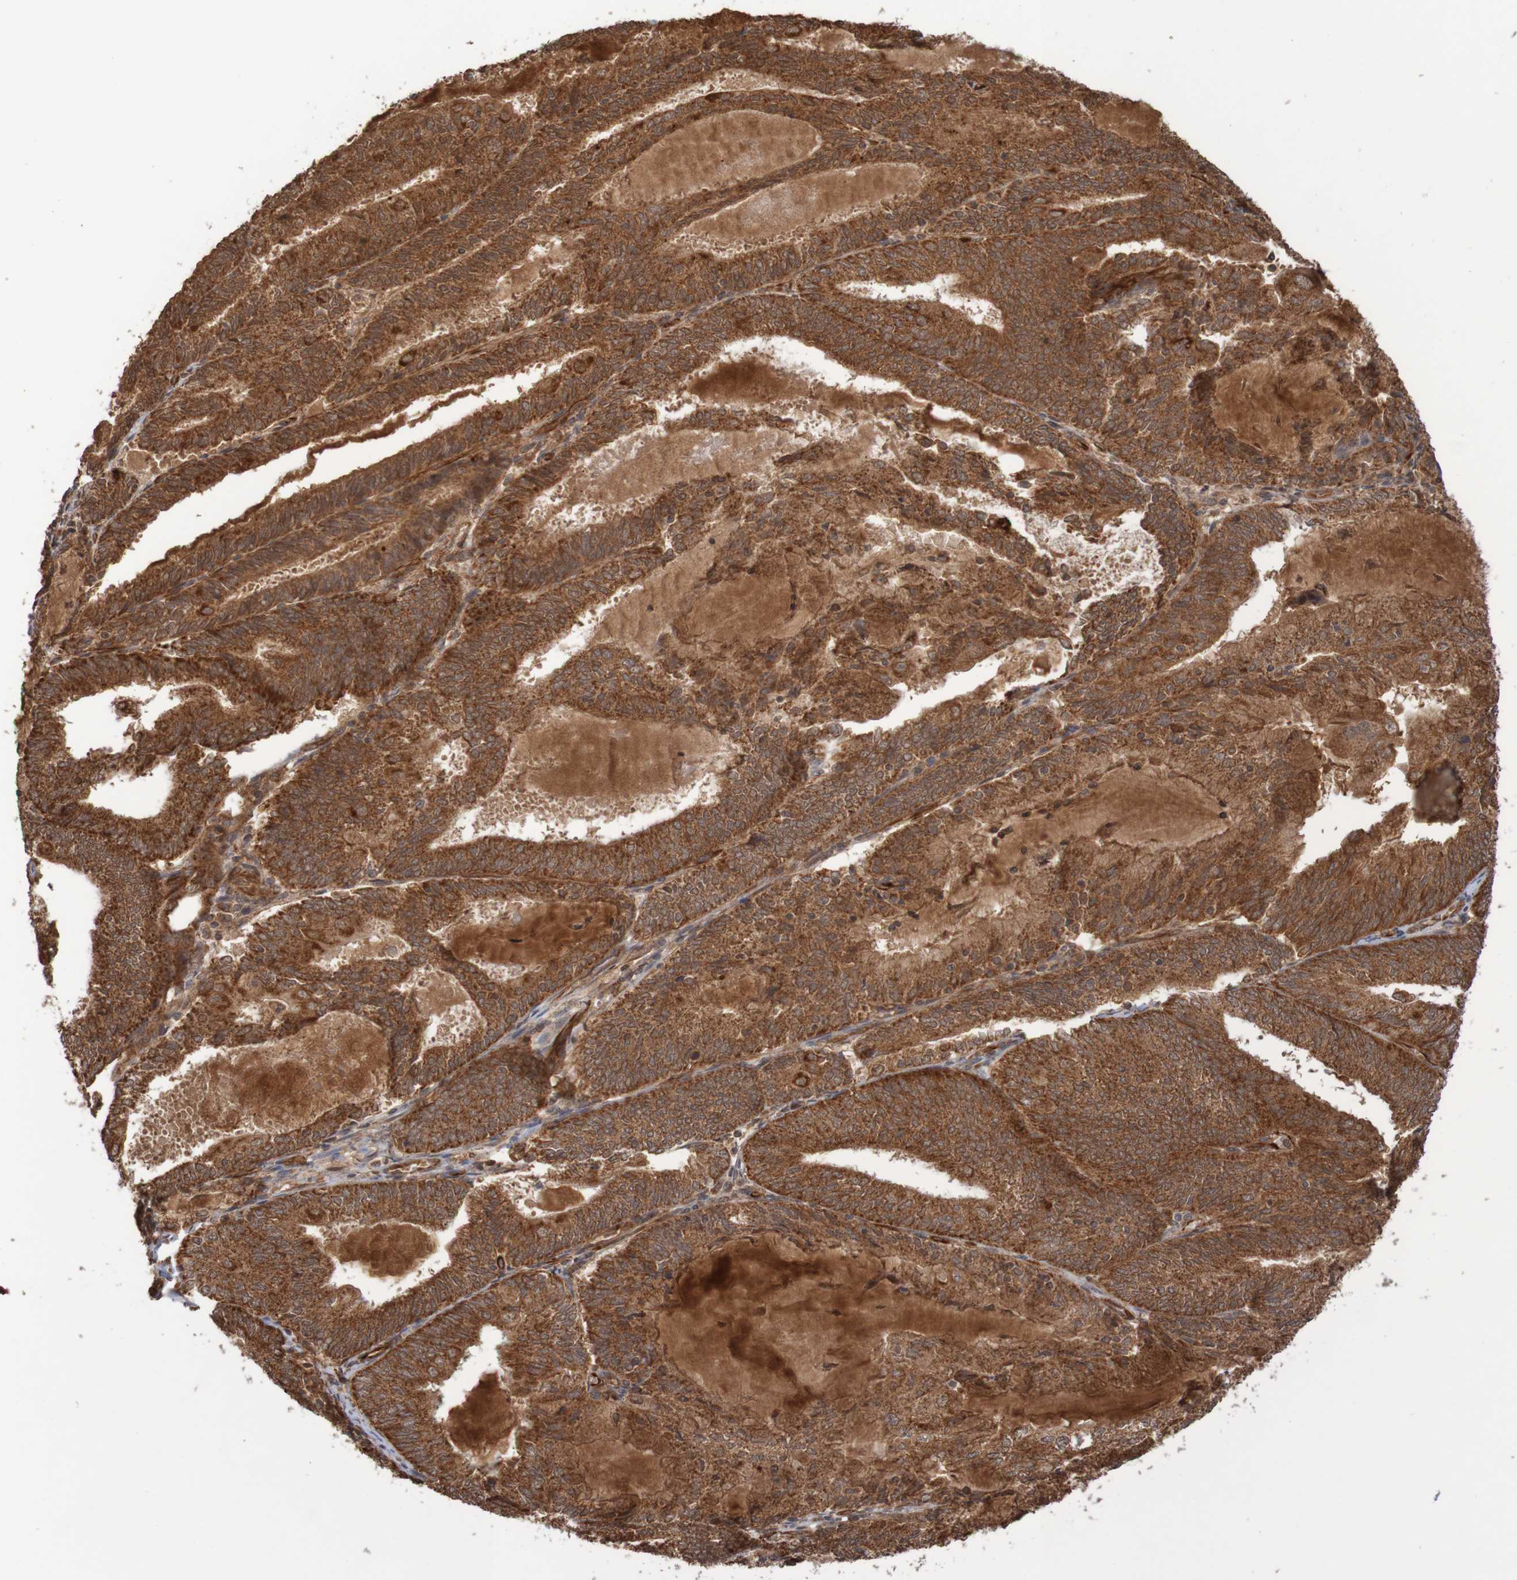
{"staining": {"intensity": "strong", "quantity": ">75%", "location": "cytoplasmic/membranous"}, "tissue": "endometrial cancer", "cell_type": "Tumor cells", "image_type": "cancer", "snomed": [{"axis": "morphology", "description": "Adenocarcinoma, NOS"}, {"axis": "topography", "description": "Endometrium"}], "caption": "Immunohistochemistry histopathology image of neoplastic tissue: human endometrial adenocarcinoma stained using immunohistochemistry displays high levels of strong protein expression localized specifically in the cytoplasmic/membranous of tumor cells, appearing as a cytoplasmic/membranous brown color.", "gene": "MRPL52", "patient": {"sex": "female", "age": 81}}